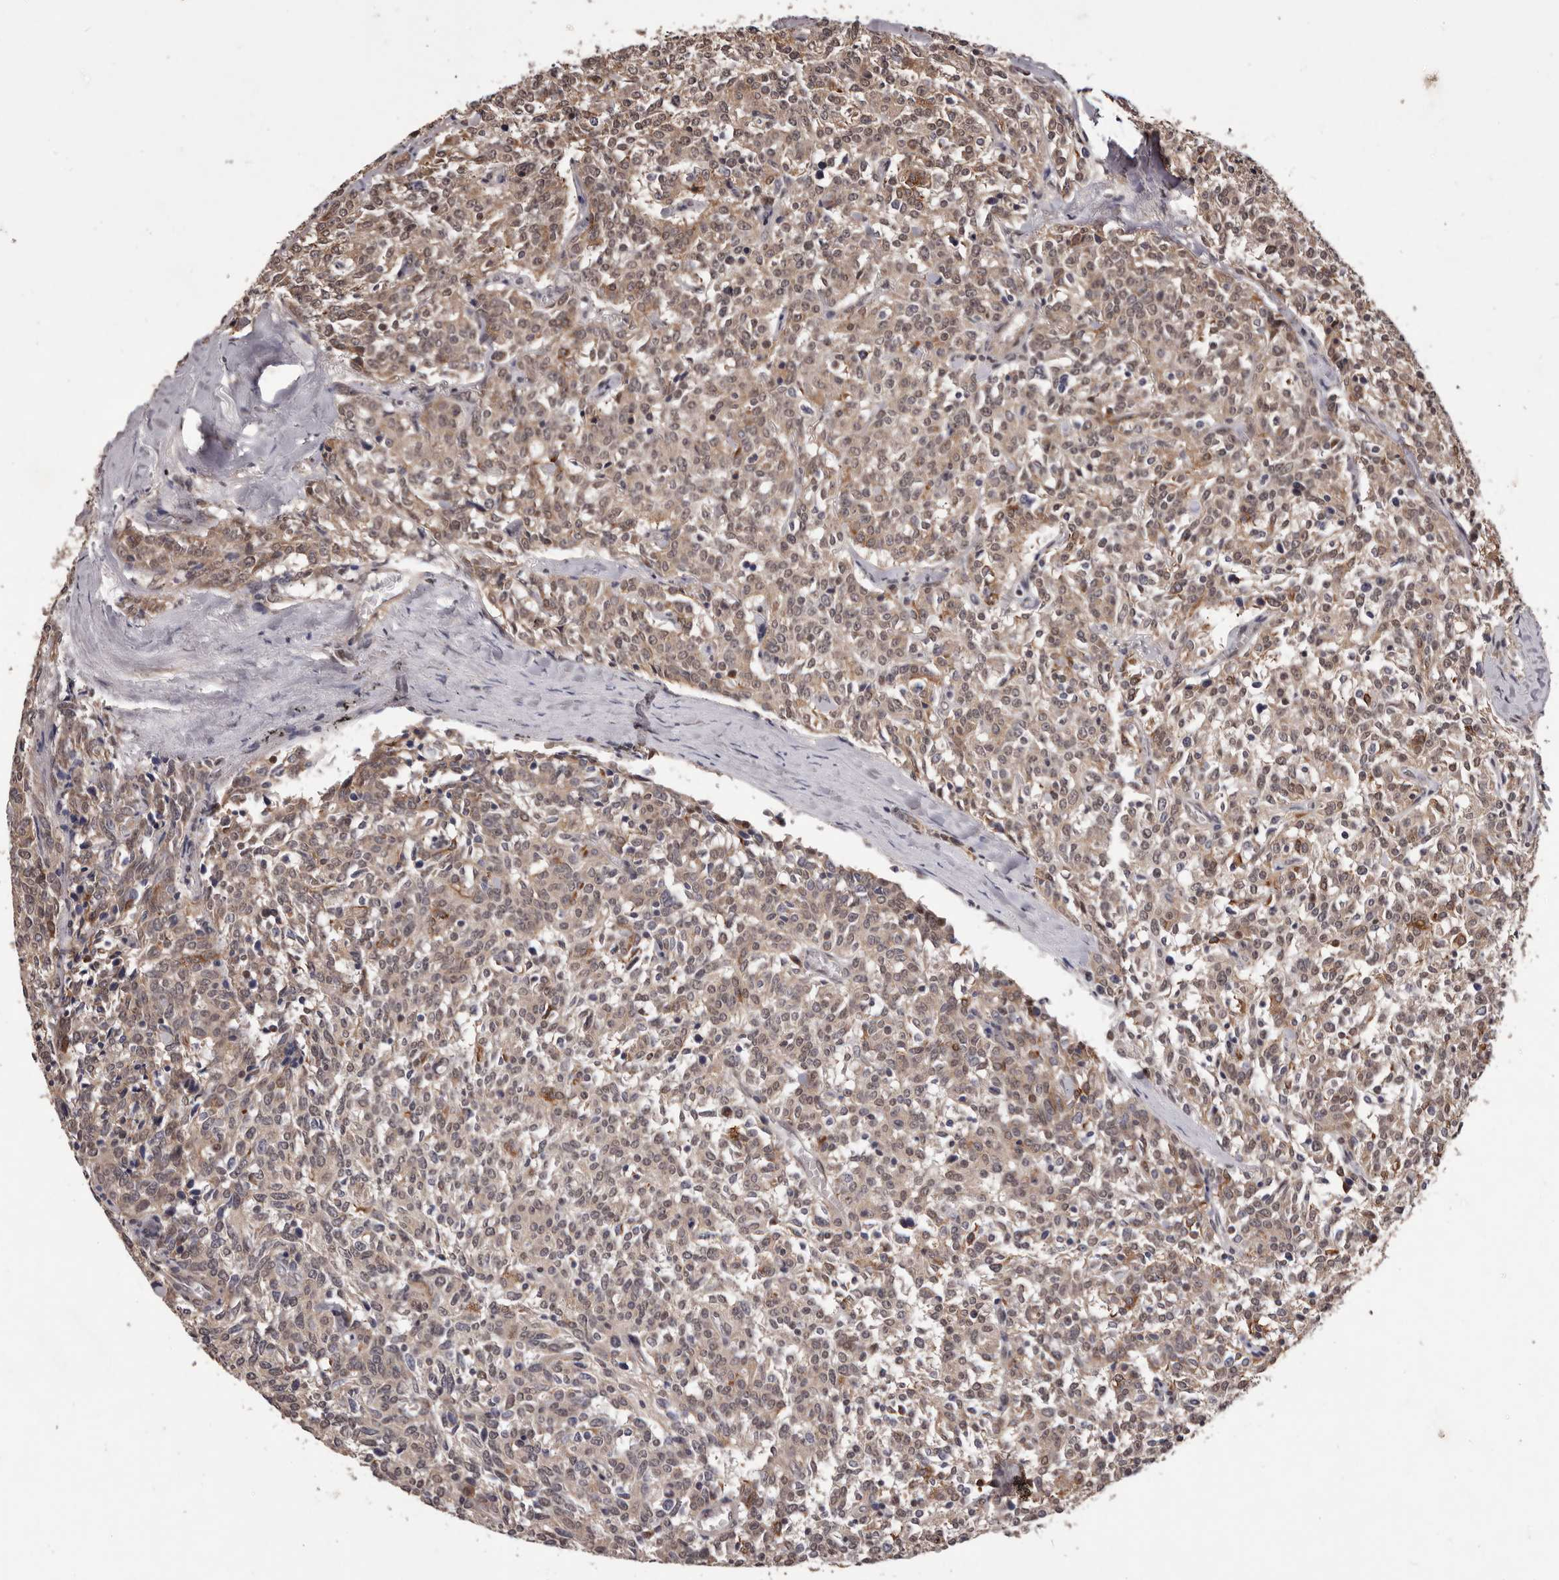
{"staining": {"intensity": "moderate", "quantity": ">75%", "location": "cytoplasmic/membranous,nuclear"}, "tissue": "carcinoid", "cell_type": "Tumor cells", "image_type": "cancer", "snomed": [{"axis": "morphology", "description": "Carcinoid, malignant, NOS"}, {"axis": "topography", "description": "Lung"}], "caption": "Malignant carcinoid was stained to show a protein in brown. There is medium levels of moderate cytoplasmic/membranous and nuclear expression in about >75% of tumor cells. (DAB (3,3'-diaminobenzidine) IHC, brown staining for protein, blue staining for nuclei).", "gene": "CELF3", "patient": {"sex": "female", "age": 46}}